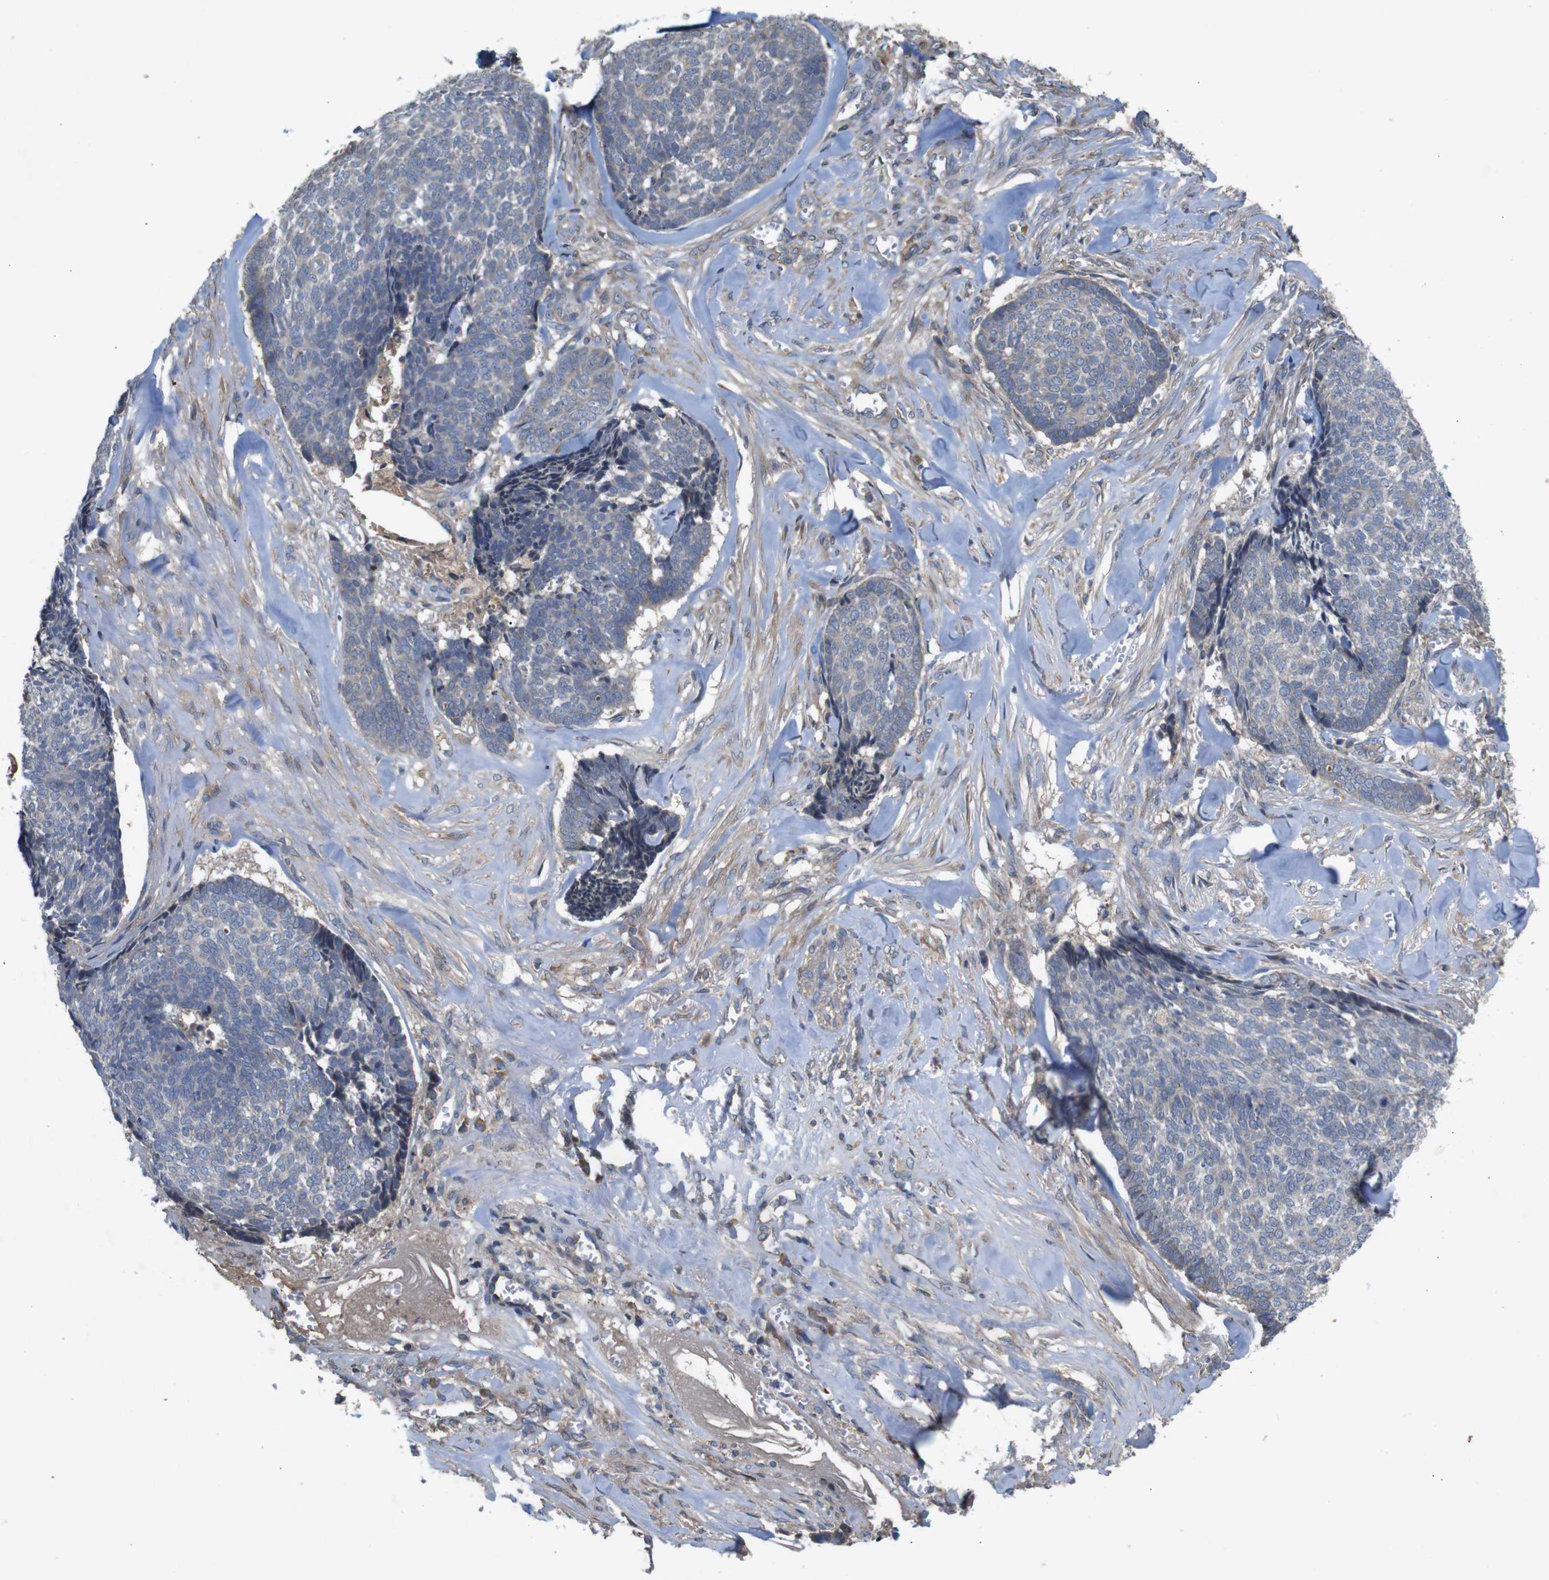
{"staining": {"intensity": "negative", "quantity": "none", "location": "none"}, "tissue": "skin cancer", "cell_type": "Tumor cells", "image_type": "cancer", "snomed": [{"axis": "morphology", "description": "Basal cell carcinoma"}, {"axis": "topography", "description": "Skin"}], "caption": "This is an immunohistochemistry image of skin cancer. There is no positivity in tumor cells.", "gene": "PTPN1", "patient": {"sex": "male", "age": 84}}